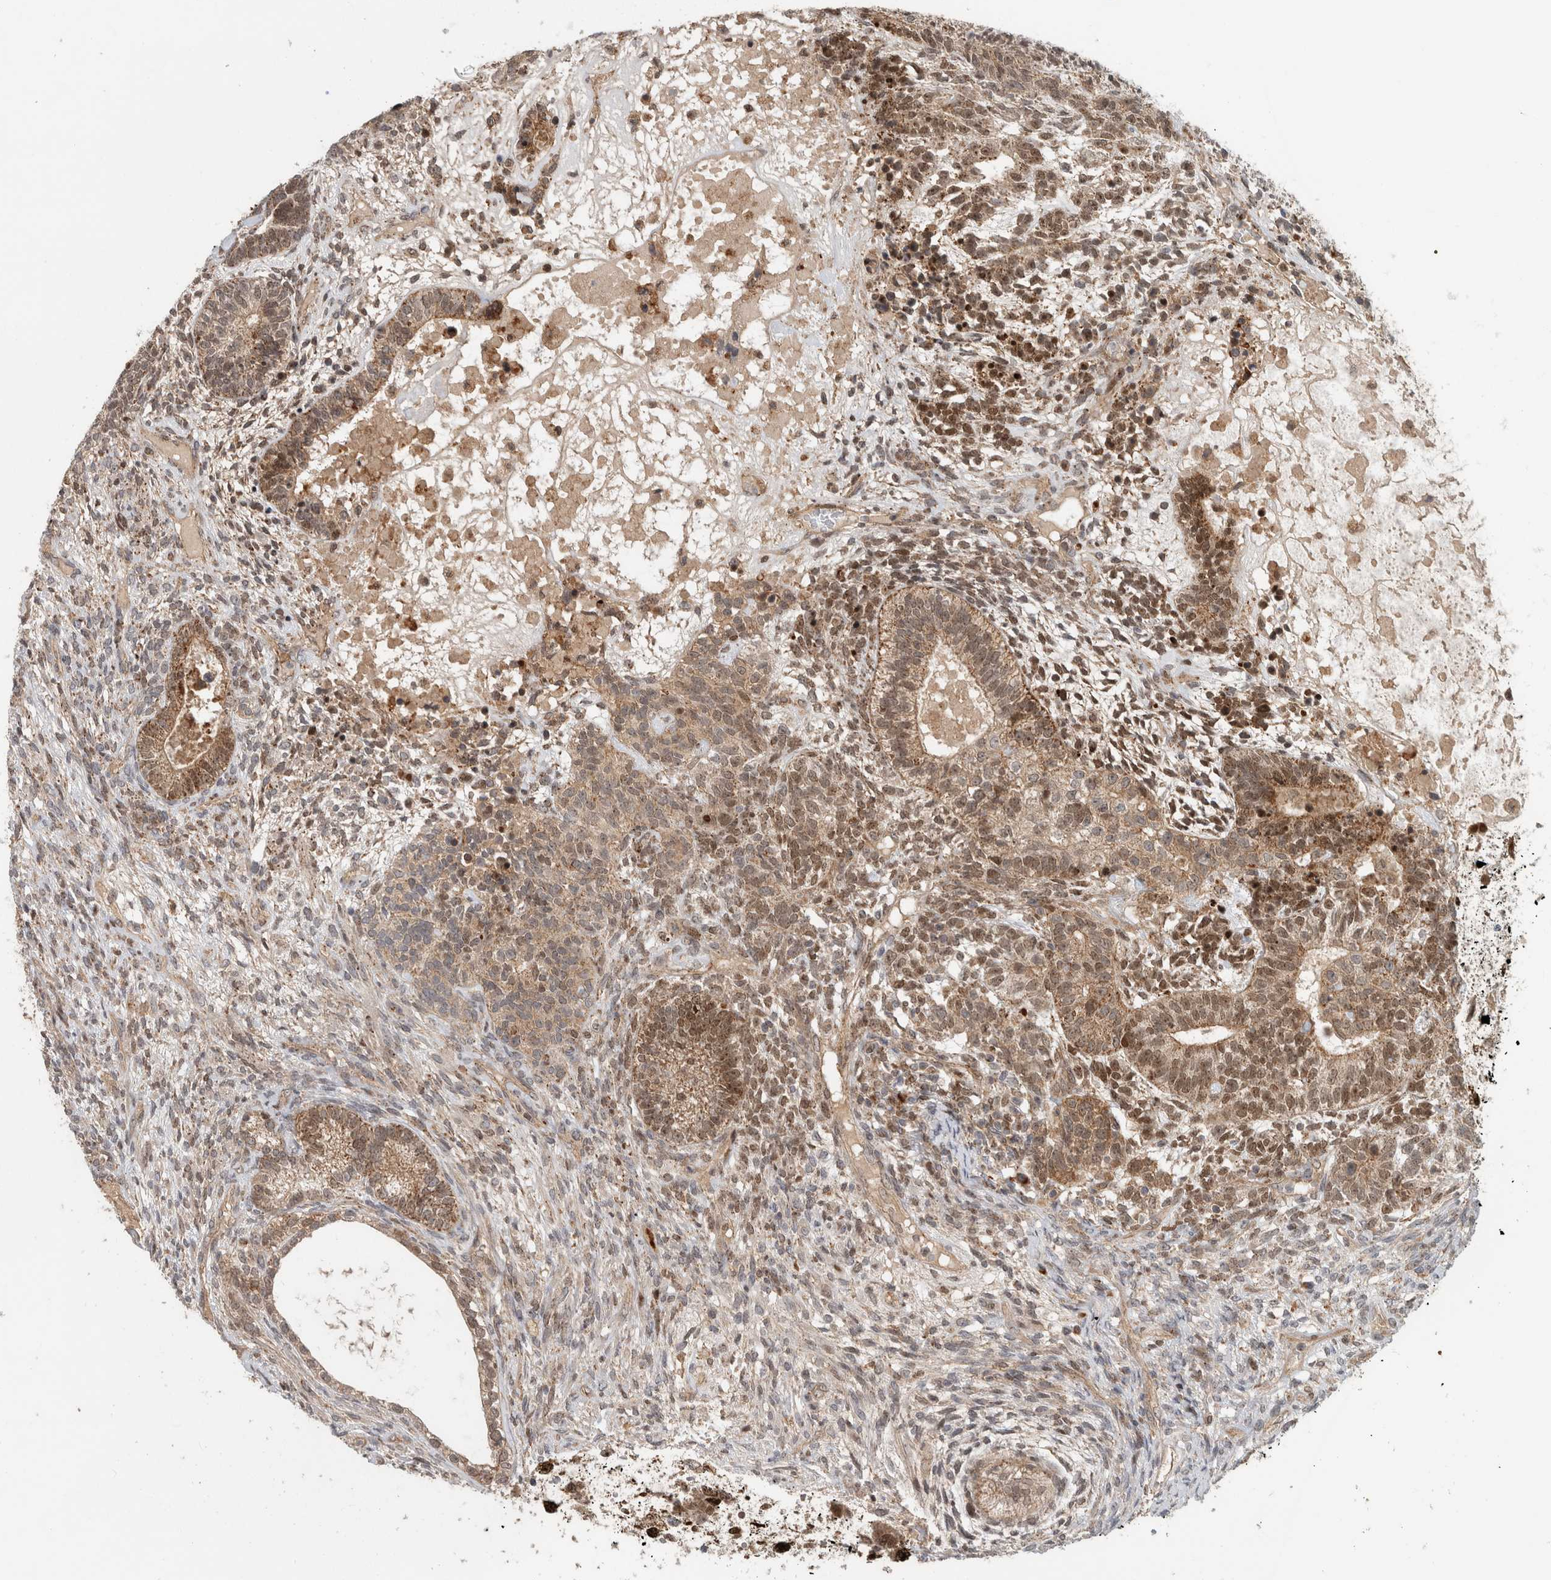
{"staining": {"intensity": "moderate", "quantity": ">75%", "location": "cytoplasmic/membranous,nuclear"}, "tissue": "testis cancer", "cell_type": "Tumor cells", "image_type": "cancer", "snomed": [{"axis": "morphology", "description": "Seminoma, NOS"}, {"axis": "morphology", "description": "Carcinoma, Embryonal, NOS"}, {"axis": "topography", "description": "Testis"}], "caption": "Tumor cells demonstrate medium levels of moderate cytoplasmic/membranous and nuclear staining in about >75% of cells in human testis cancer (seminoma). The staining was performed using DAB (3,3'-diaminobenzidine) to visualize the protein expression in brown, while the nuclei were stained in blue with hematoxylin (Magnification: 20x).", "gene": "INSRR", "patient": {"sex": "male", "age": 28}}